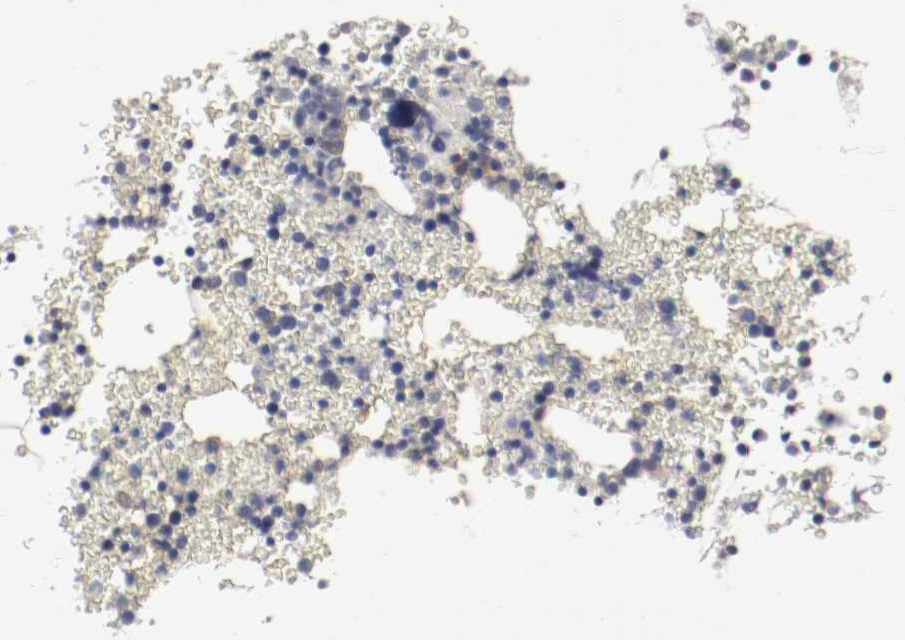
{"staining": {"intensity": "moderate", "quantity": "<25%", "location": "cytoplasmic/membranous"}, "tissue": "bone marrow", "cell_type": "Hematopoietic cells", "image_type": "normal", "snomed": [{"axis": "morphology", "description": "Normal tissue, NOS"}, {"axis": "morphology", "description": "Inflammation, NOS"}, {"axis": "topography", "description": "Bone marrow"}], "caption": "Immunohistochemistry (IHC) photomicrograph of benign bone marrow stained for a protein (brown), which reveals low levels of moderate cytoplasmic/membranous staining in approximately <25% of hematopoietic cells.", "gene": "ITGAX", "patient": {"sex": "male", "age": 22}}